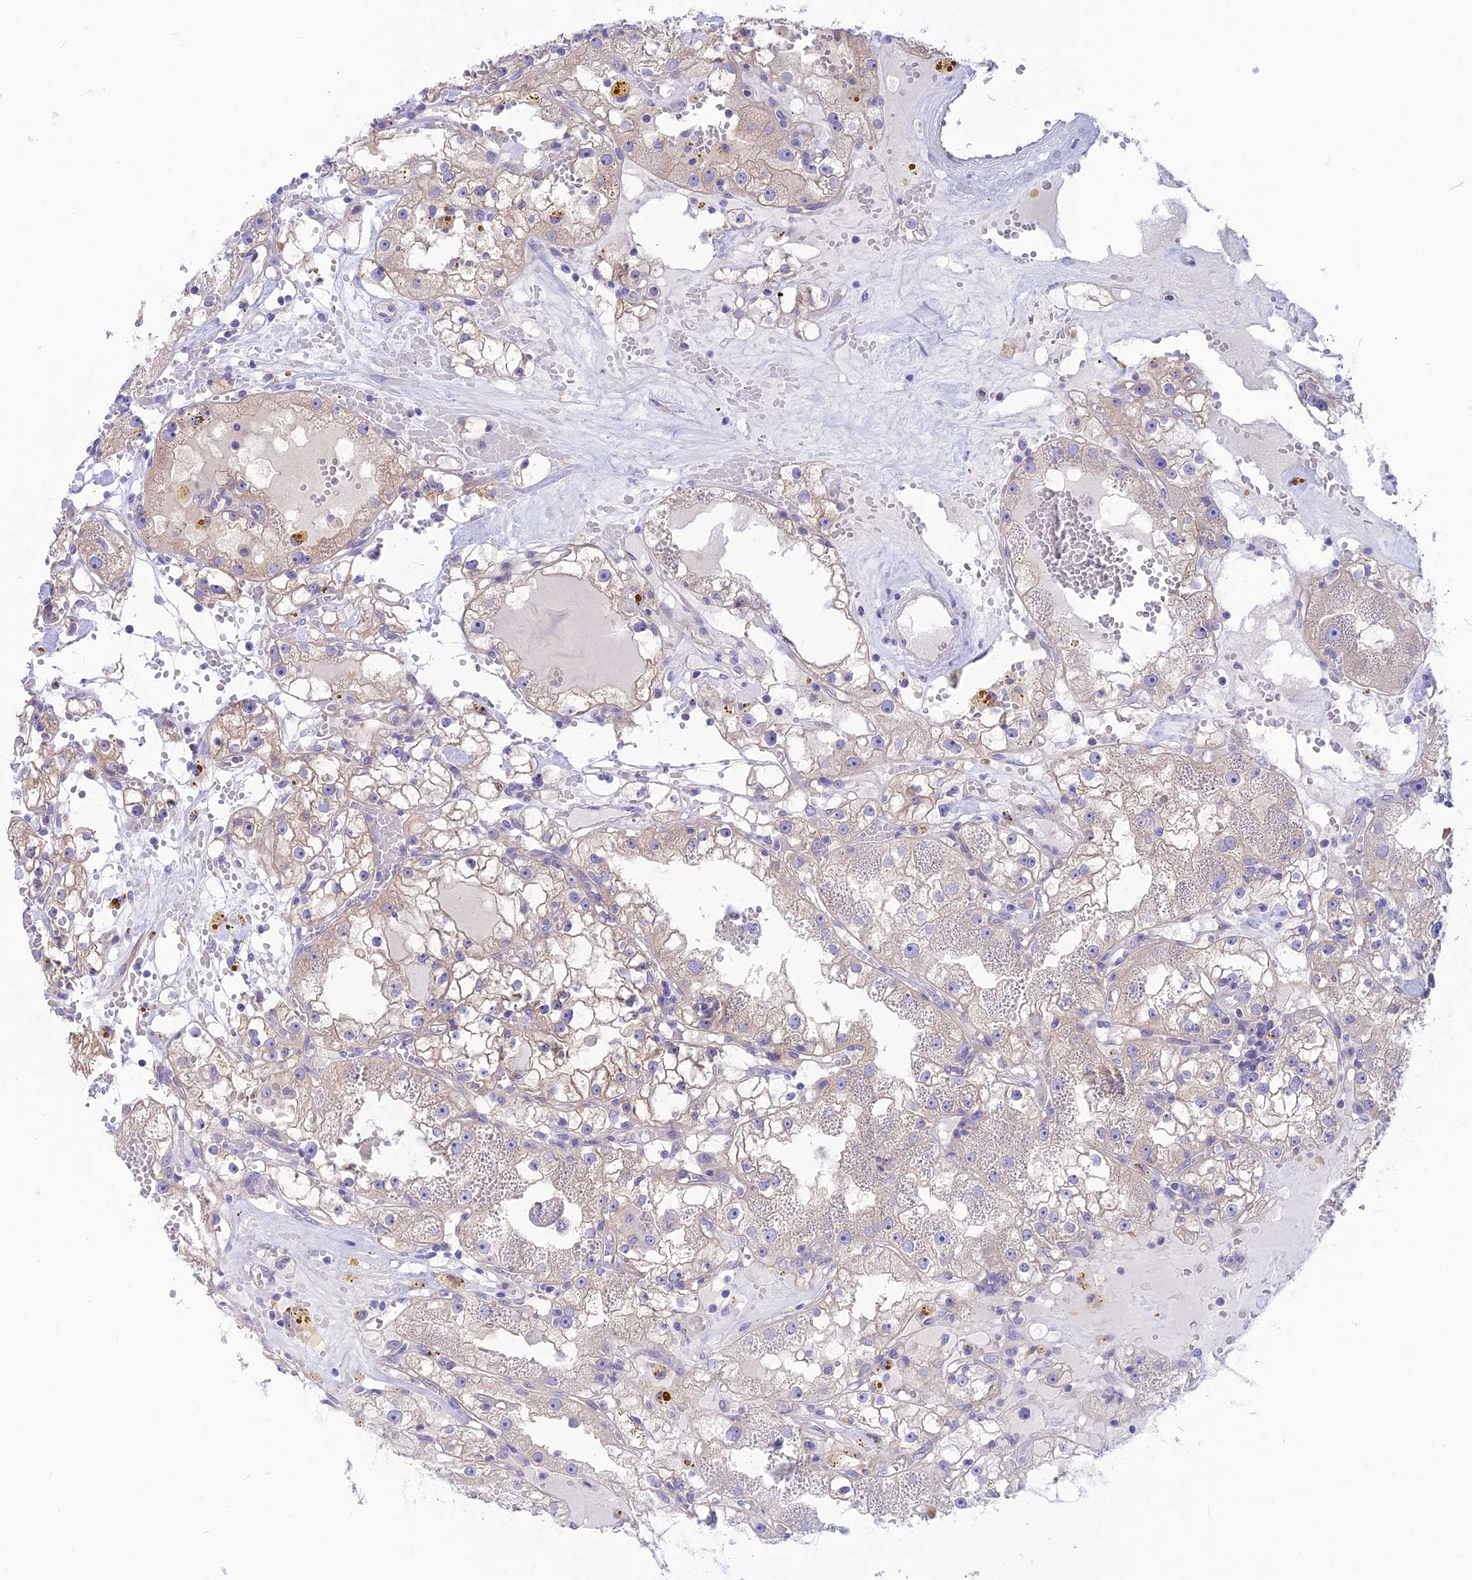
{"staining": {"intensity": "weak", "quantity": "<25%", "location": "cytoplasmic/membranous"}, "tissue": "renal cancer", "cell_type": "Tumor cells", "image_type": "cancer", "snomed": [{"axis": "morphology", "description": "Adenocarcinoma, NOS"}, {"axis": "topography", "description": "Kidney"}], "caption": "Renal cancer was stained to show a protein in brown. There is no significant staining in tumor cells.", "gene": "LZTFL1", "patient": {"sex": "male", "age": 56}}